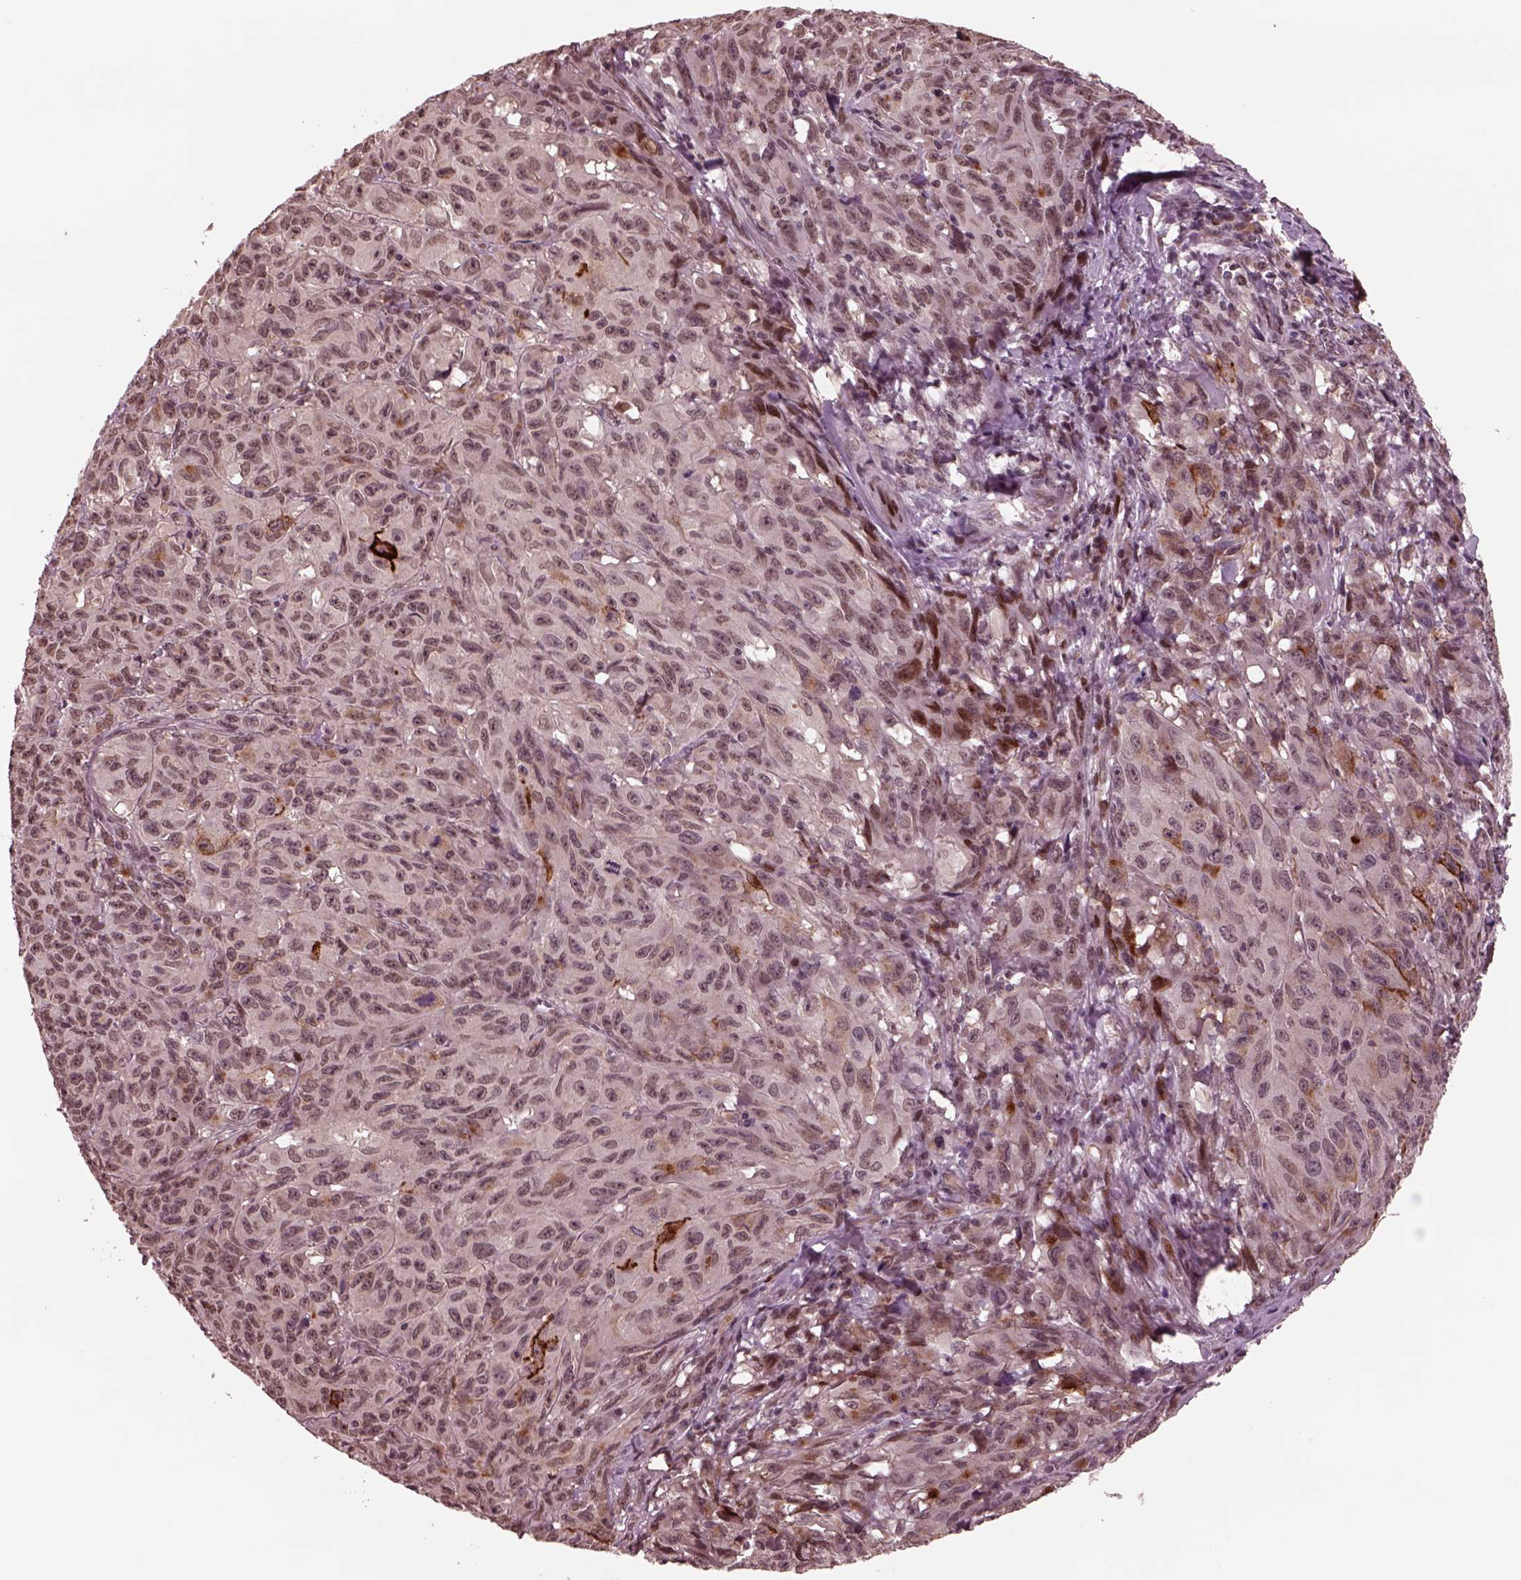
{"staining": {"intensity": "weak", "quantity": "25%-75%", "location": "nuclear"}, "tissue": "melanoma", "cell_type": "Tumor cells", "image_type": "cancer", "snomed": [{"axis": "morphology", "description": "Malignant melanoma, NOS"}, {"axis": "topography", "description": "Vulva, labia, clitoris and Bartholin´s gland, NO"}], "caption": "Weak nuclear positivity is present in about 25%-75% of tumor cells in malignant melanoma.", "gene": "NAP1L5", "patient": {"sex": "female", "age": 75}}